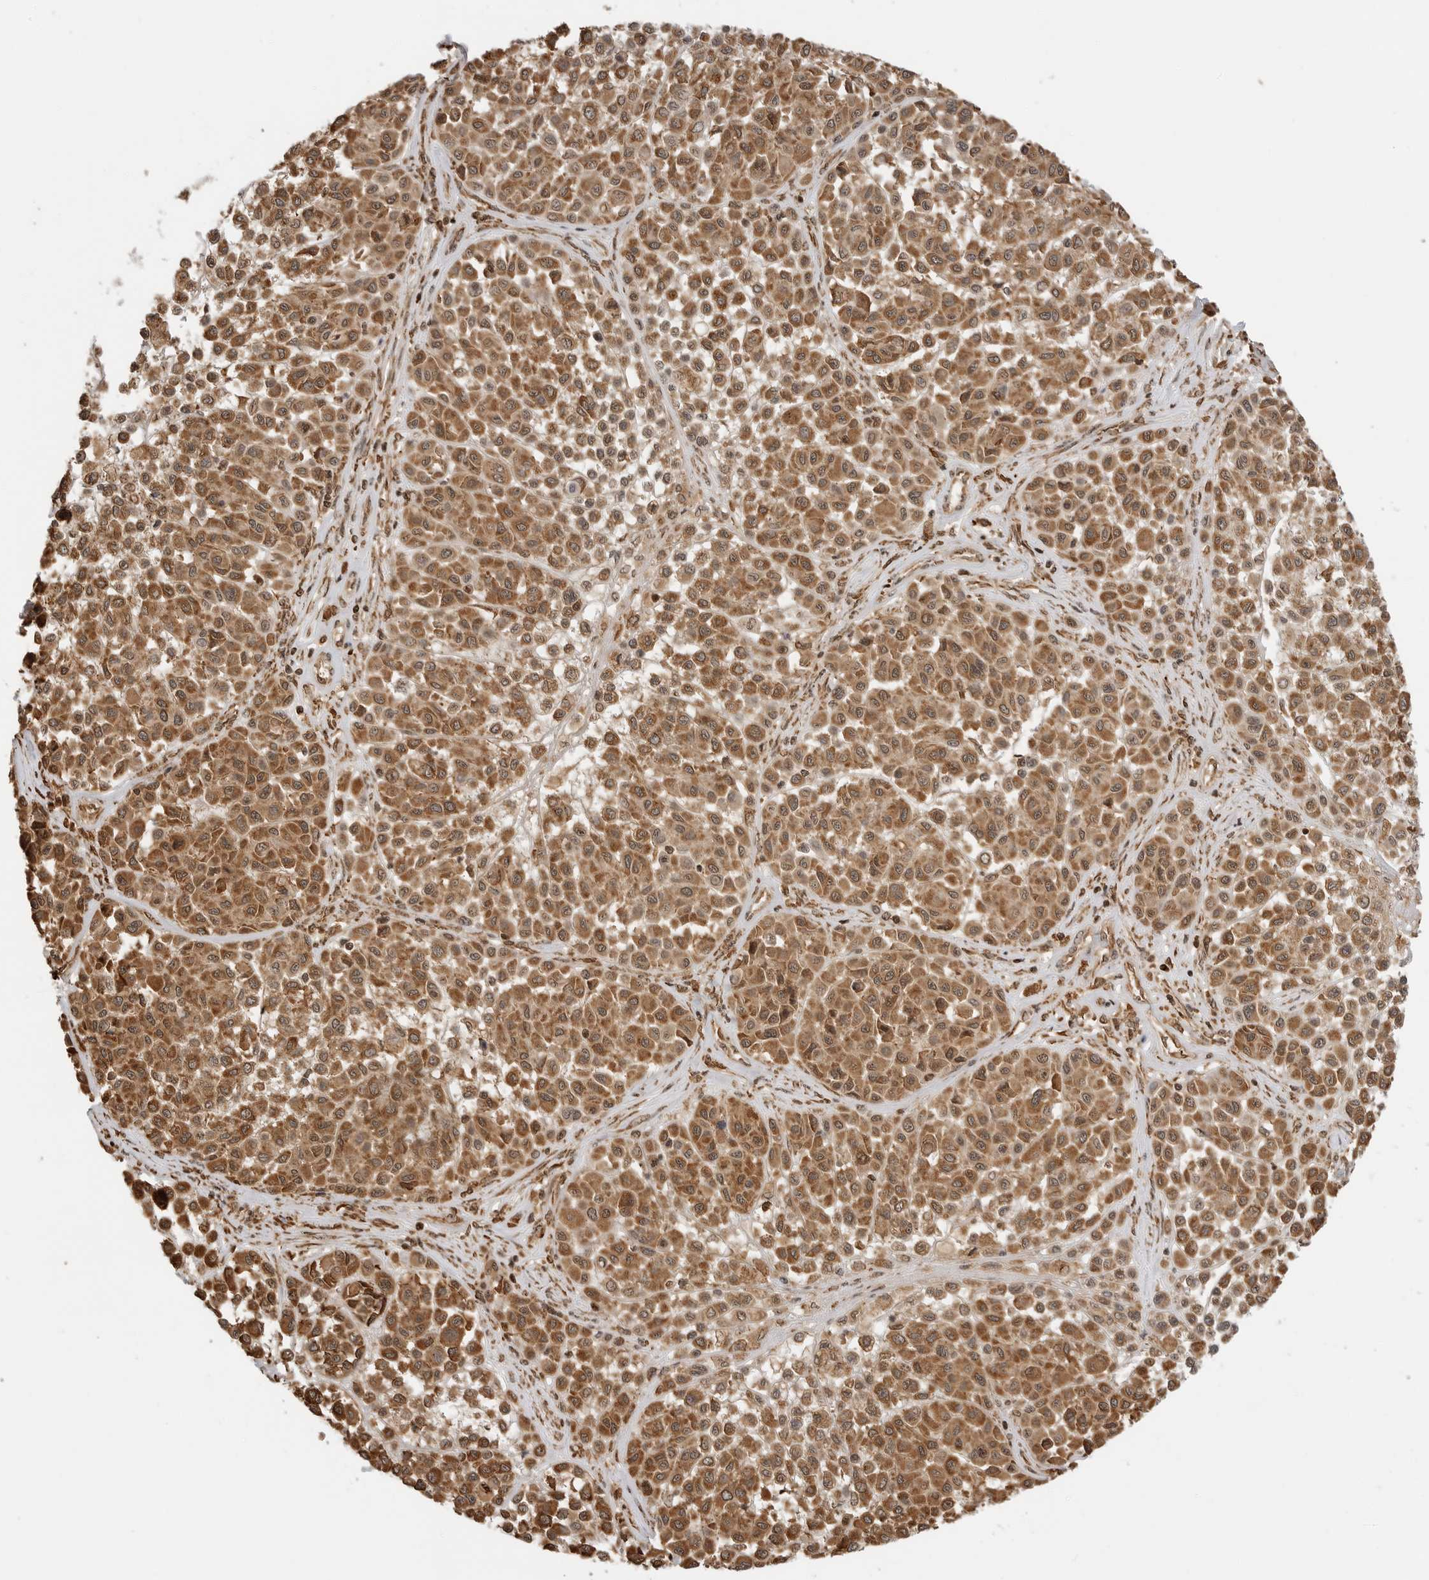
{"staining": {"intensity": "moderate", "quantity": ">75%", "location": "cytoplasmic/membranous,nuclear"}, "tissue": "melanoma", "cell_type": "Tumor cells", "image_type": "cancer", "snomed": [{"axis": "morphology", "description": "Malignant melanoma, Metastatic site"}, {"axis": "topography", "description": "Soft tissue"}], "caption": "This micrograph reveals immunohistochemistry staining of melanoma, with medium moderate cytoplasmic/membranous and nuclear staining in about >75% of tumor cells.", "gene": "BMP2K", "patient": {"sex": "male", "age": 41}}